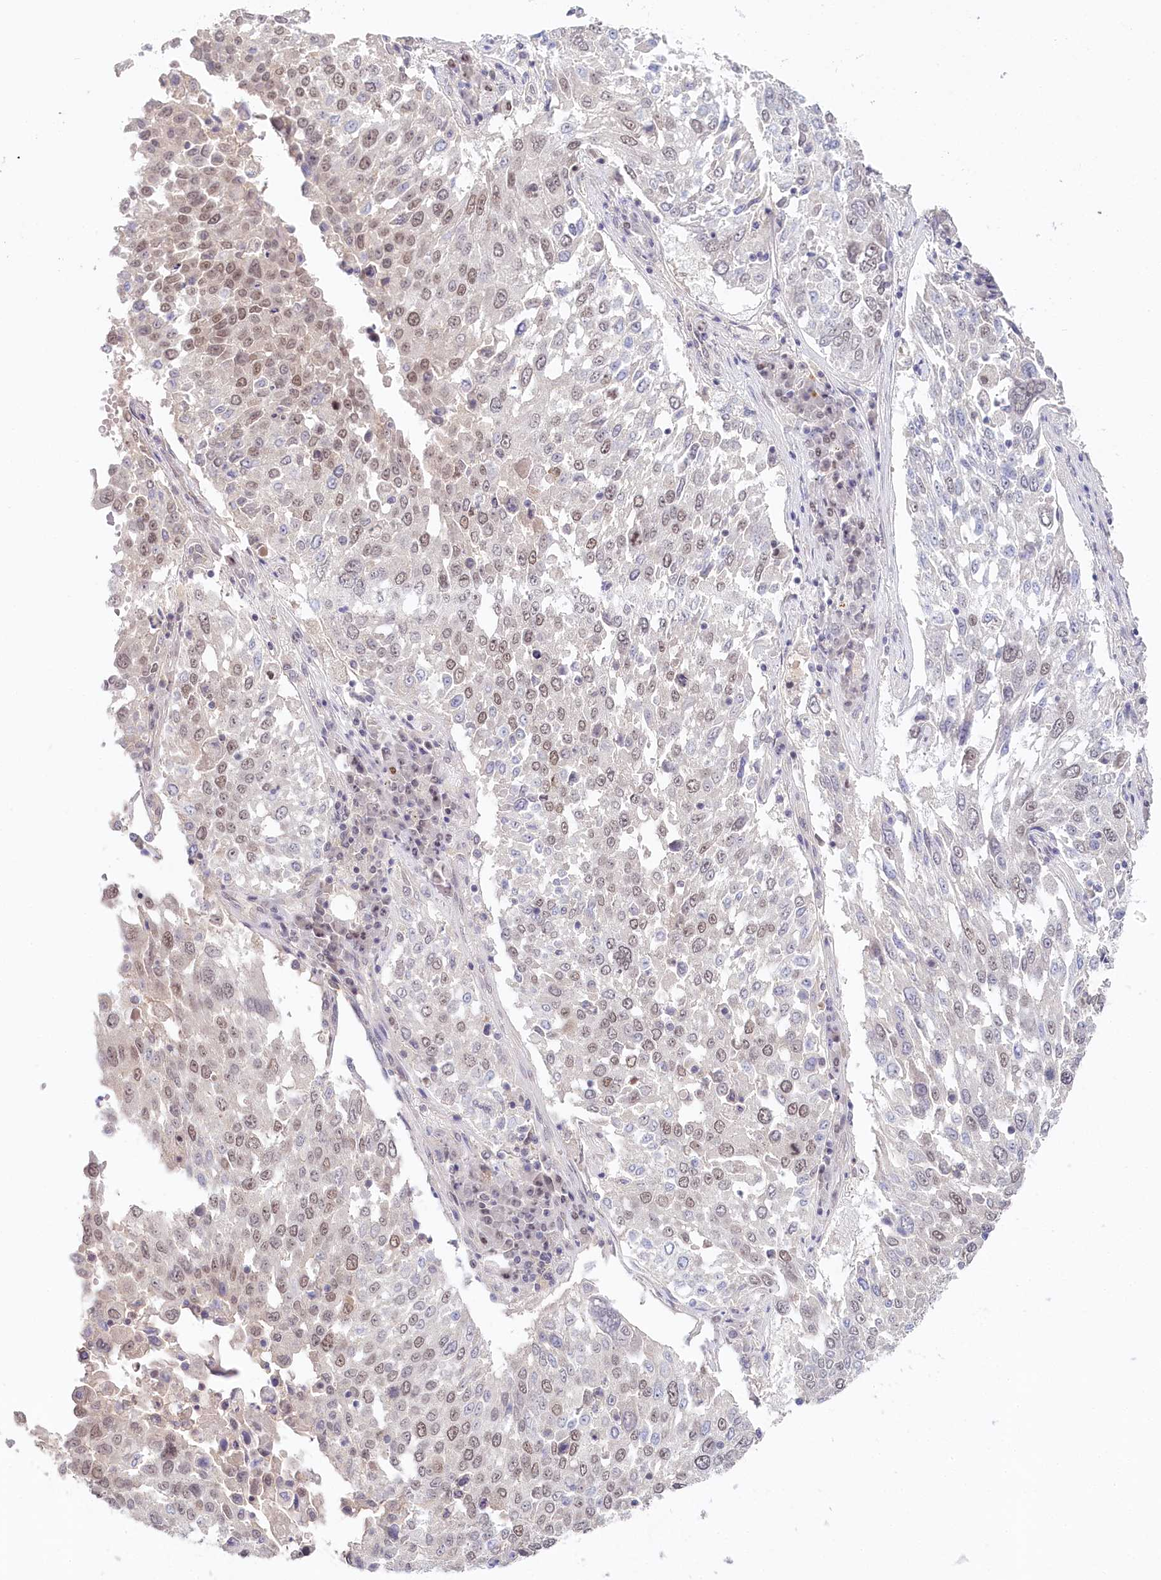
{"staining": {"intensity": "weak", "quantity": "25%-75%", "location": "nuclear"}, "tissue": "lung cancer", "cell_type": "Tumor cells", "image_type": "cancer", "snomed": [{"axis": "morphology", "description": "Squamous cell carcinoma, NOS"}, {"axis": "topography", "description": "Lung"}], "caption": "This micrograph shows IHC staining of human lung cancer (squamous cell carcinoma), with low weak nuclear positivity in about 25%-75% of tumor cells.", "gene": "AMTN", "patient": {"sex": "male", "age": 65}}